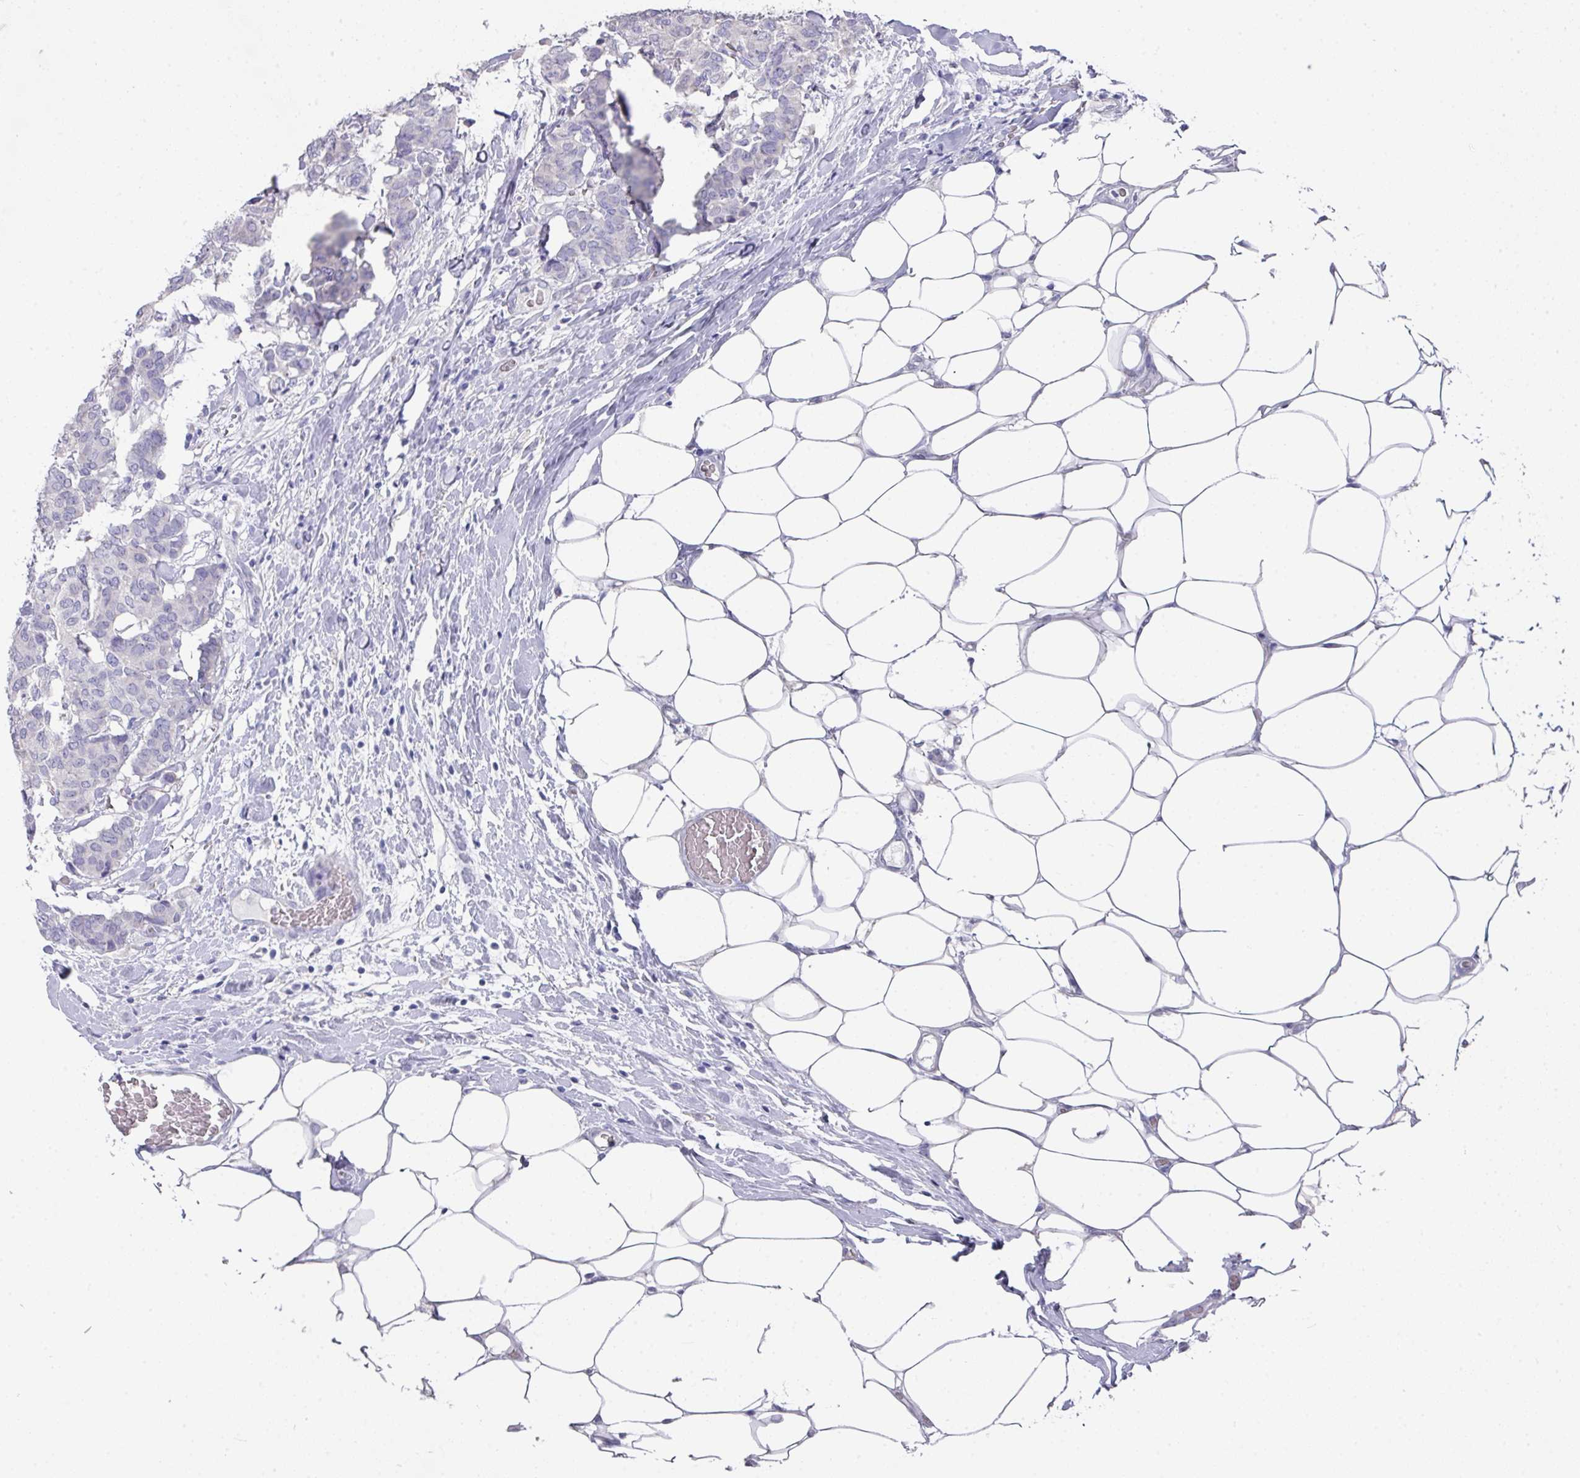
{"staining": {"intensity": "negative", "quantity": "none", "location": "none"}, "tissue": "breast cancer", "cell_type": "Tumor cells", "image_type": "cancer", "snomed": [{"axis": "morphology", "description": "Duct carcinoma"}, {"axis": "topography", "description": "Breast"}], "caption": "This is an immunohistochemistry (IHC) image of invasive ductal carcinoma (breast). There is no staining in tumor cells.", "gene": "DAZL", "patient": {"sex": "female", "age": 75}}